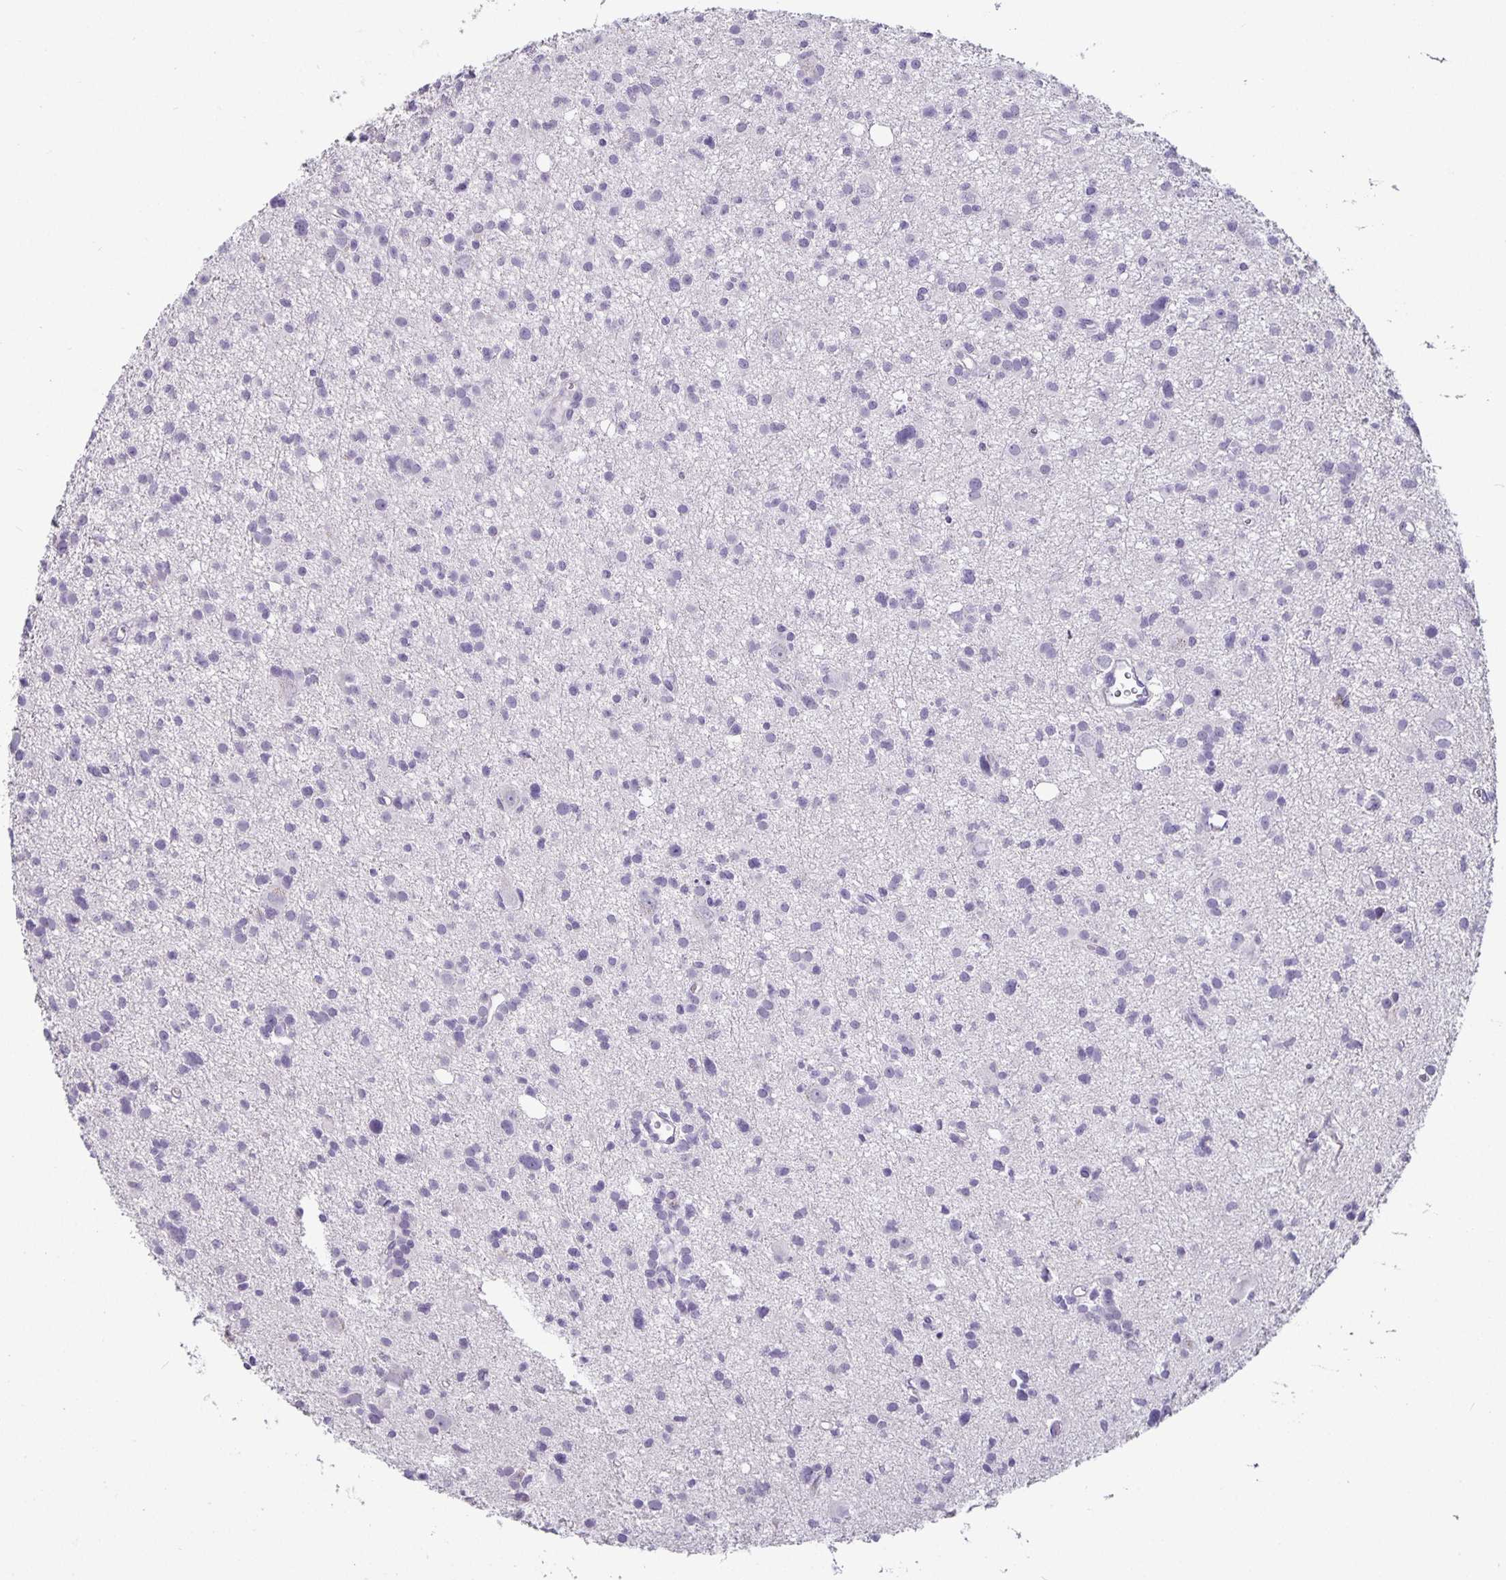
{"staining": {"intensity": "negative", "quantity": "none", "location": "none"}, "tissue": "glioma", "cell_type": "Tumor cells", "image_type": "cancer", "snomed": [{"axis": "morphology", "description": "Glioma, malignant, High grade"}, {"axis": "topography", "description": "Brain"}], "caption": "An image of human malignant glioma (high-grade) is negative for staining in tumor cells.", "gene": "CA12", "patient": {"sex": "male", "age": 23}}